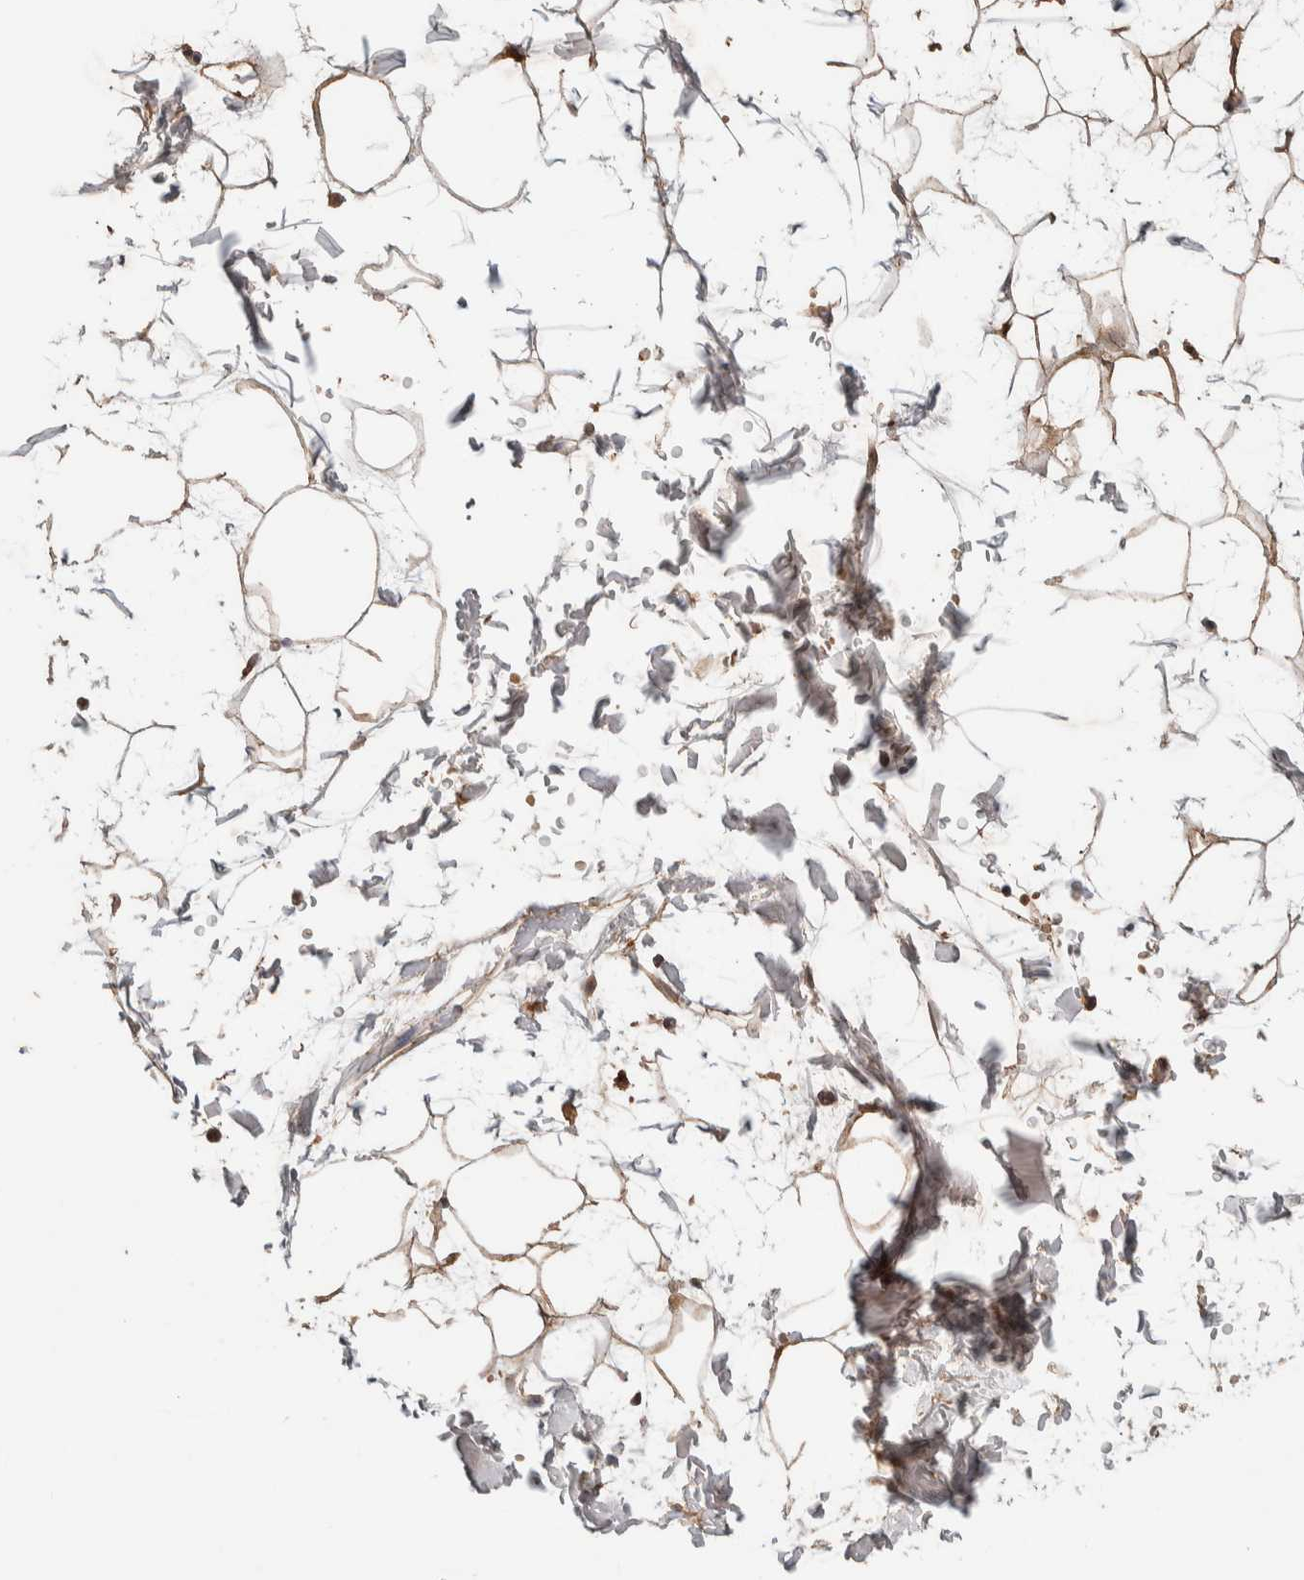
{"staining": {"intensity": "moderate", "quantity": ">75%", "location": "cytoplasmic/membranous"}, "tissue": "adipose tissue", "cell_type": "Adipocytes", "image_type": "normal", "snomed": [{"axis": "morphology", "description": "Normal tissue, NOS"}, {"axis": "topography", "description": "Soft tissue"}], "caption": "Immunohistochemical staining of benign adipose tissue demonstrates >75% levels of moderate cytoplasmic/membranous protein positivity in about >75% of adipocytes.", "gene": "KCNJ5", "patient": {"sex": "male", "age": 72}}